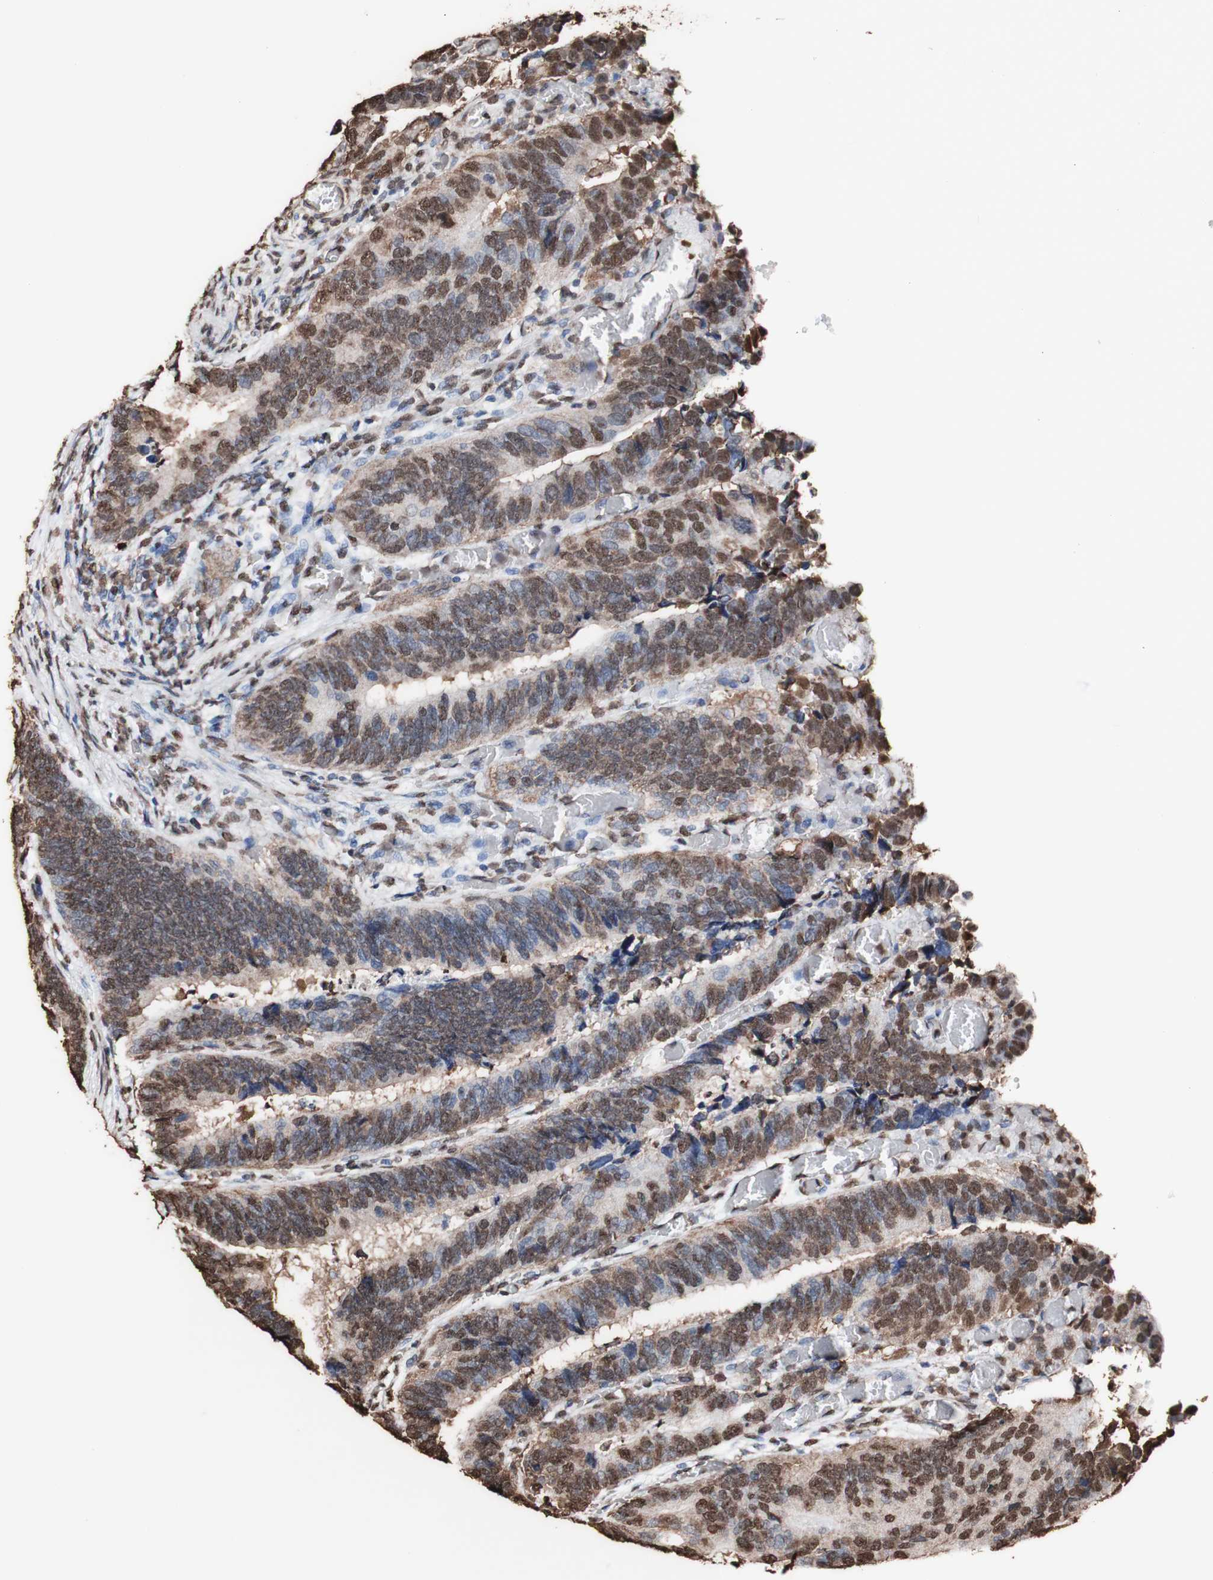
{"staining": {"intensity": "strong", "quantity": ">75%", "location": "cytoplasmic/membranous,nuclear"}, "tissue": "colorectal cancer", "cell_type": "Tumor cells", "image_type": "cancer", "snomed": [{"axis": "morphology", "description": "Adenocarcinoma, NOS"}, {"axis": "topography", "description": "Colon"}], "caption": "Tumor cells exhibit strong cytoplasmic/membranous and nuclear positivity in approximately >75% of cells in colorectal adenocarcinoma. (DAB (3,3'-diaminobenzidine) IHC, brown staining for protein, blue staining for nuclei).", "gene": "PIDD1", "patient": {"sex": "male", "age": 72}}